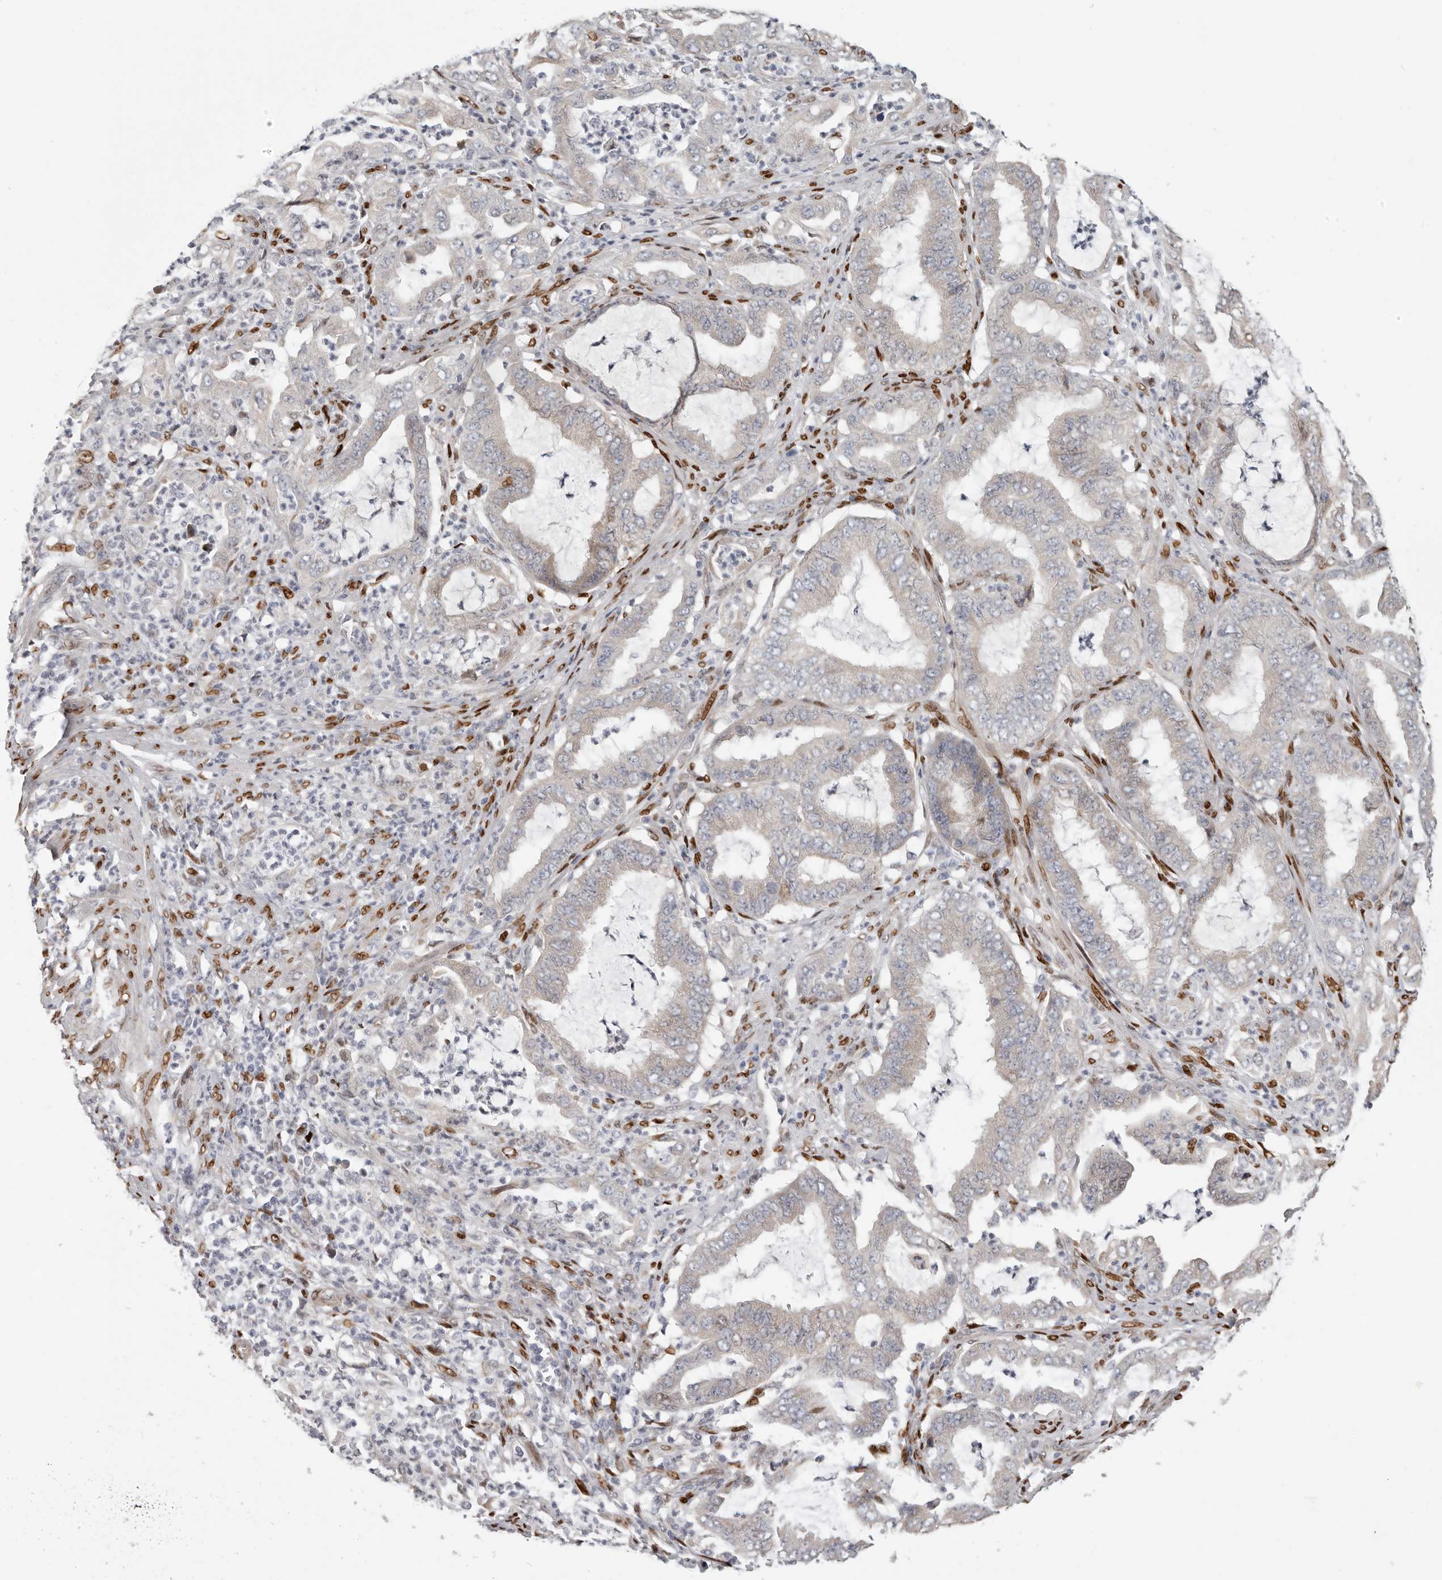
{"staining": {"intensity": "weak", "quantity": "<25%", "location": "cytoplasmic/membranous"}, "tissue": "endometrial cancer", "cell_type": "Tumor cells", "image_type": "cancer", "snomed": [{"axis": "morphology", "description": "Adenocarcinoma, NOS"}, {"axis": "topography", "description": "Endometrium"}], "caption": "This is an IHC histopathology image of endometrial cancer (adenocarcinoma). There is no staining in tumor cells.", "gene": "SRP19", "patient": {"sex": "female", "age": 51}}